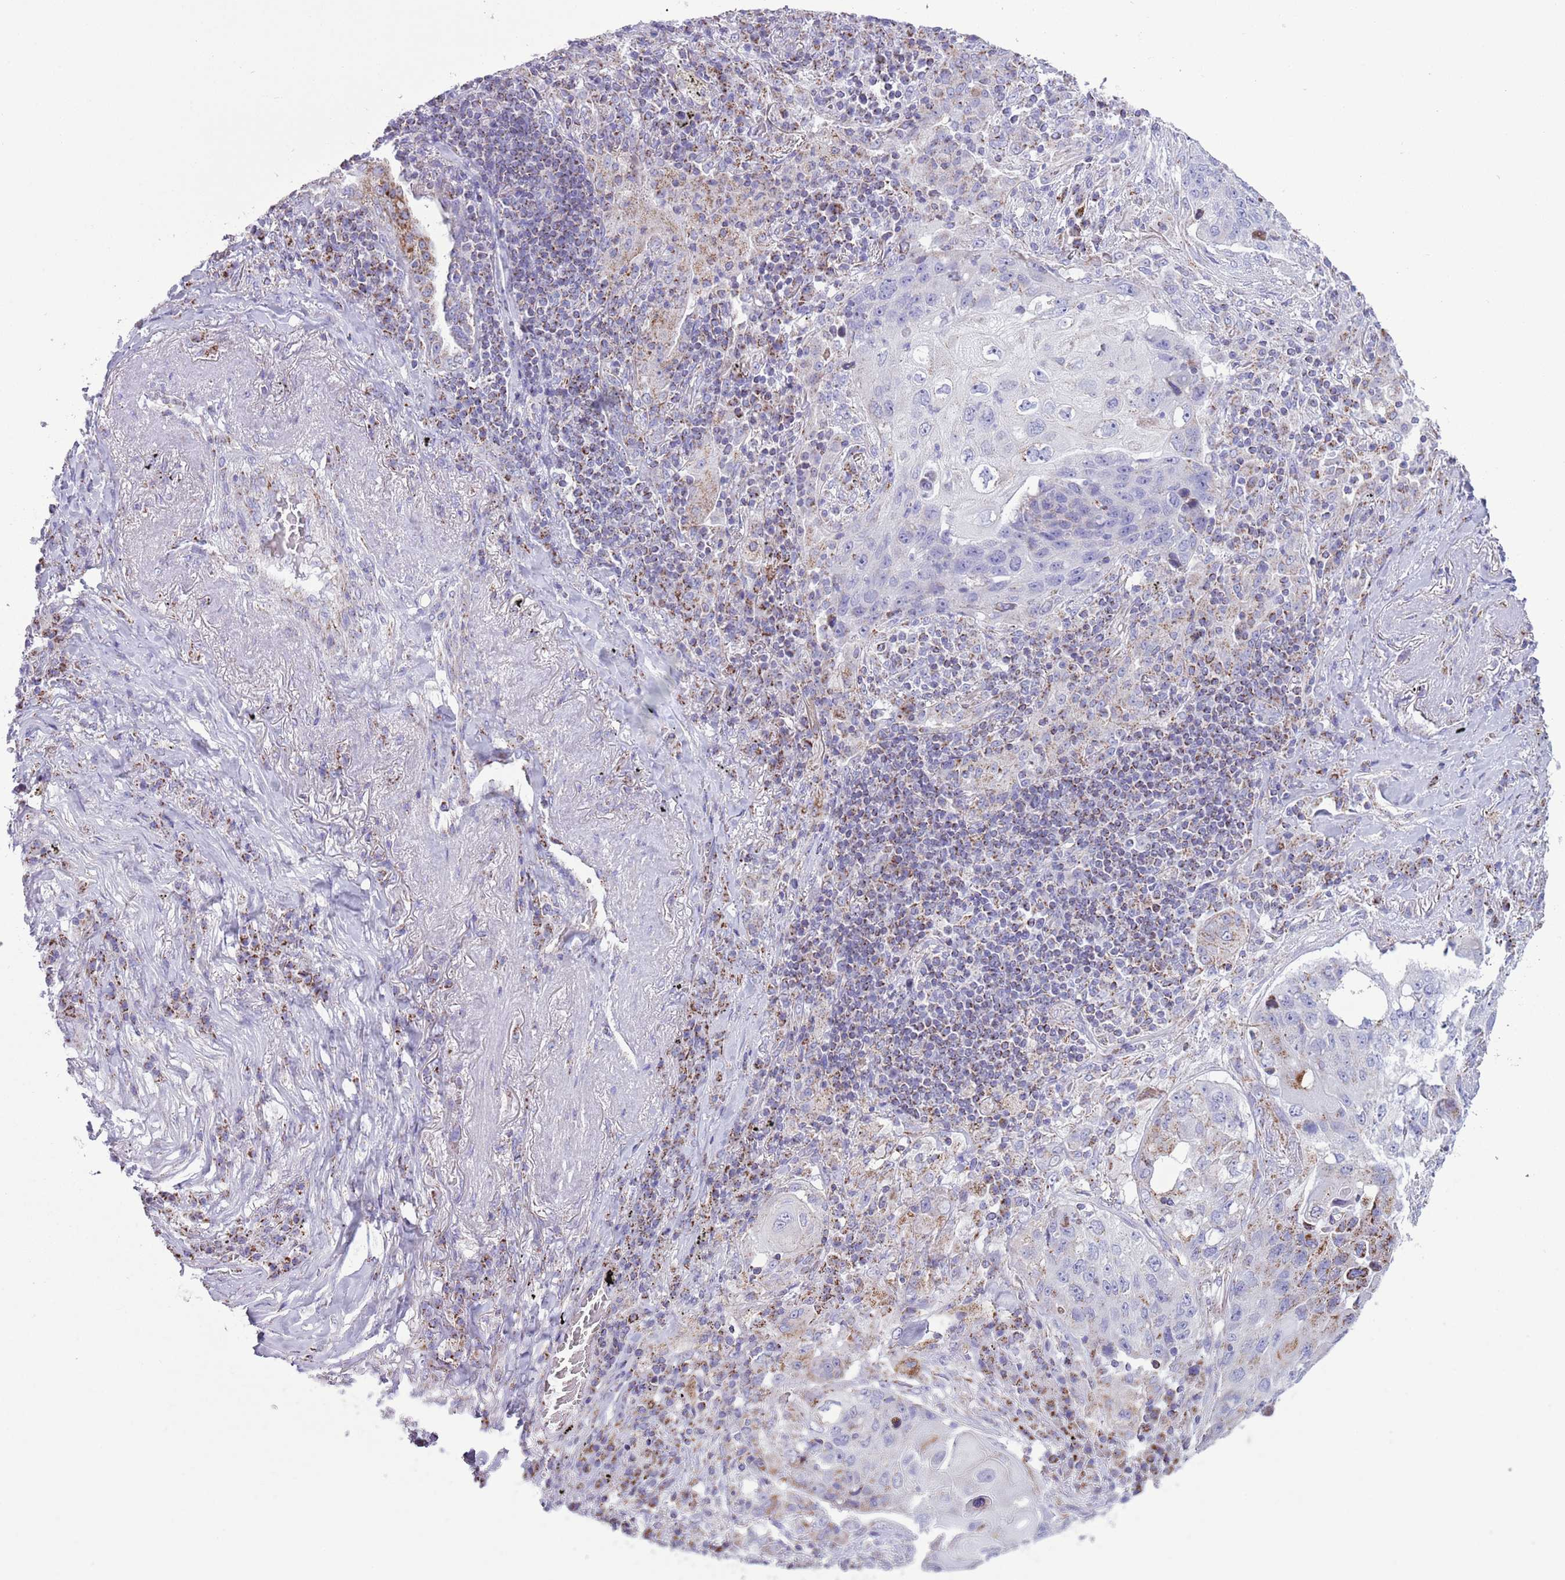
{"staining": {"intensity": "negative", "quantity": "none", "location": "none"}, "tissue": "lung cancer", "cell_type": "Tumor cells", "image_type": "cancer", "snomed": [{"axis": "morphology", "description": "Squamous cell carcinoma, NOS"}, {"axis": "topography", "description": "Lung"}], "caption": "A high-resolution image shows IHC staining of lung cancer (squamous cell carcinoma), which shows no significant positivity in tumor cells.", "gene": "ATP6V1B1", "patient": {"sex": "female", "age": 63}}